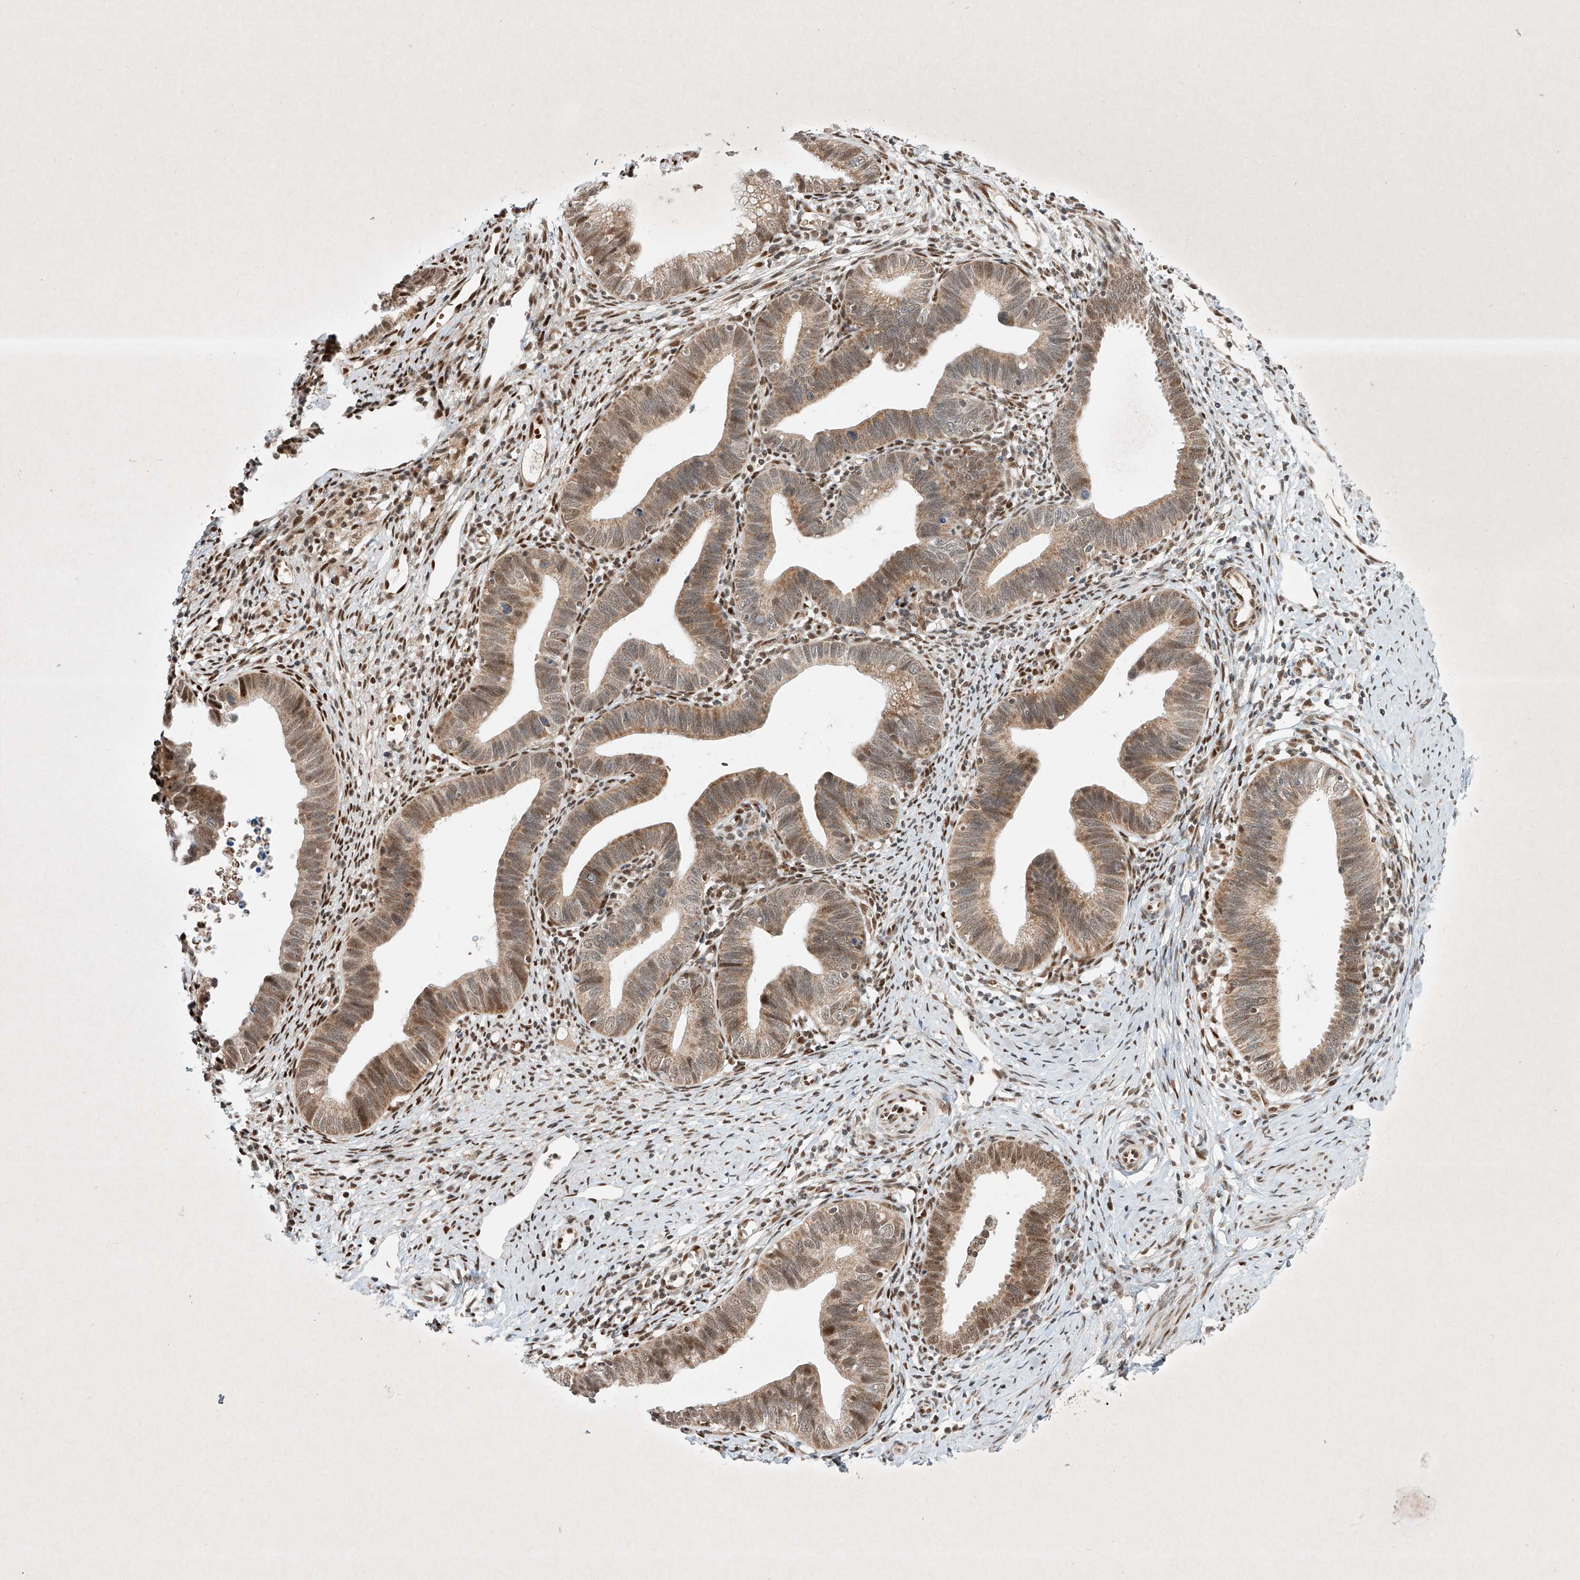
{"staining": {"intensity": "moderate", "quantity": ">75%", "location": "cytoplasmic/membranous,nuclear"}, "tissue": "cervical cancer", "cell_type": "Tumor cells", "image_type": "cancer", "snomed": [{"axis": "morphology", "description": "Adenocarcinoma, NOS"}, {"axis": "topography", "description": "Cervix"}], "caption": "Immunohistochemical staining of human cervical cancer displays medium levels of moderate cytoplasmic/membranous and nuclear positivity in about >75% of tumor cells.", "gene": "EPG5", "patient": {"sex": "female", "age": 36}}